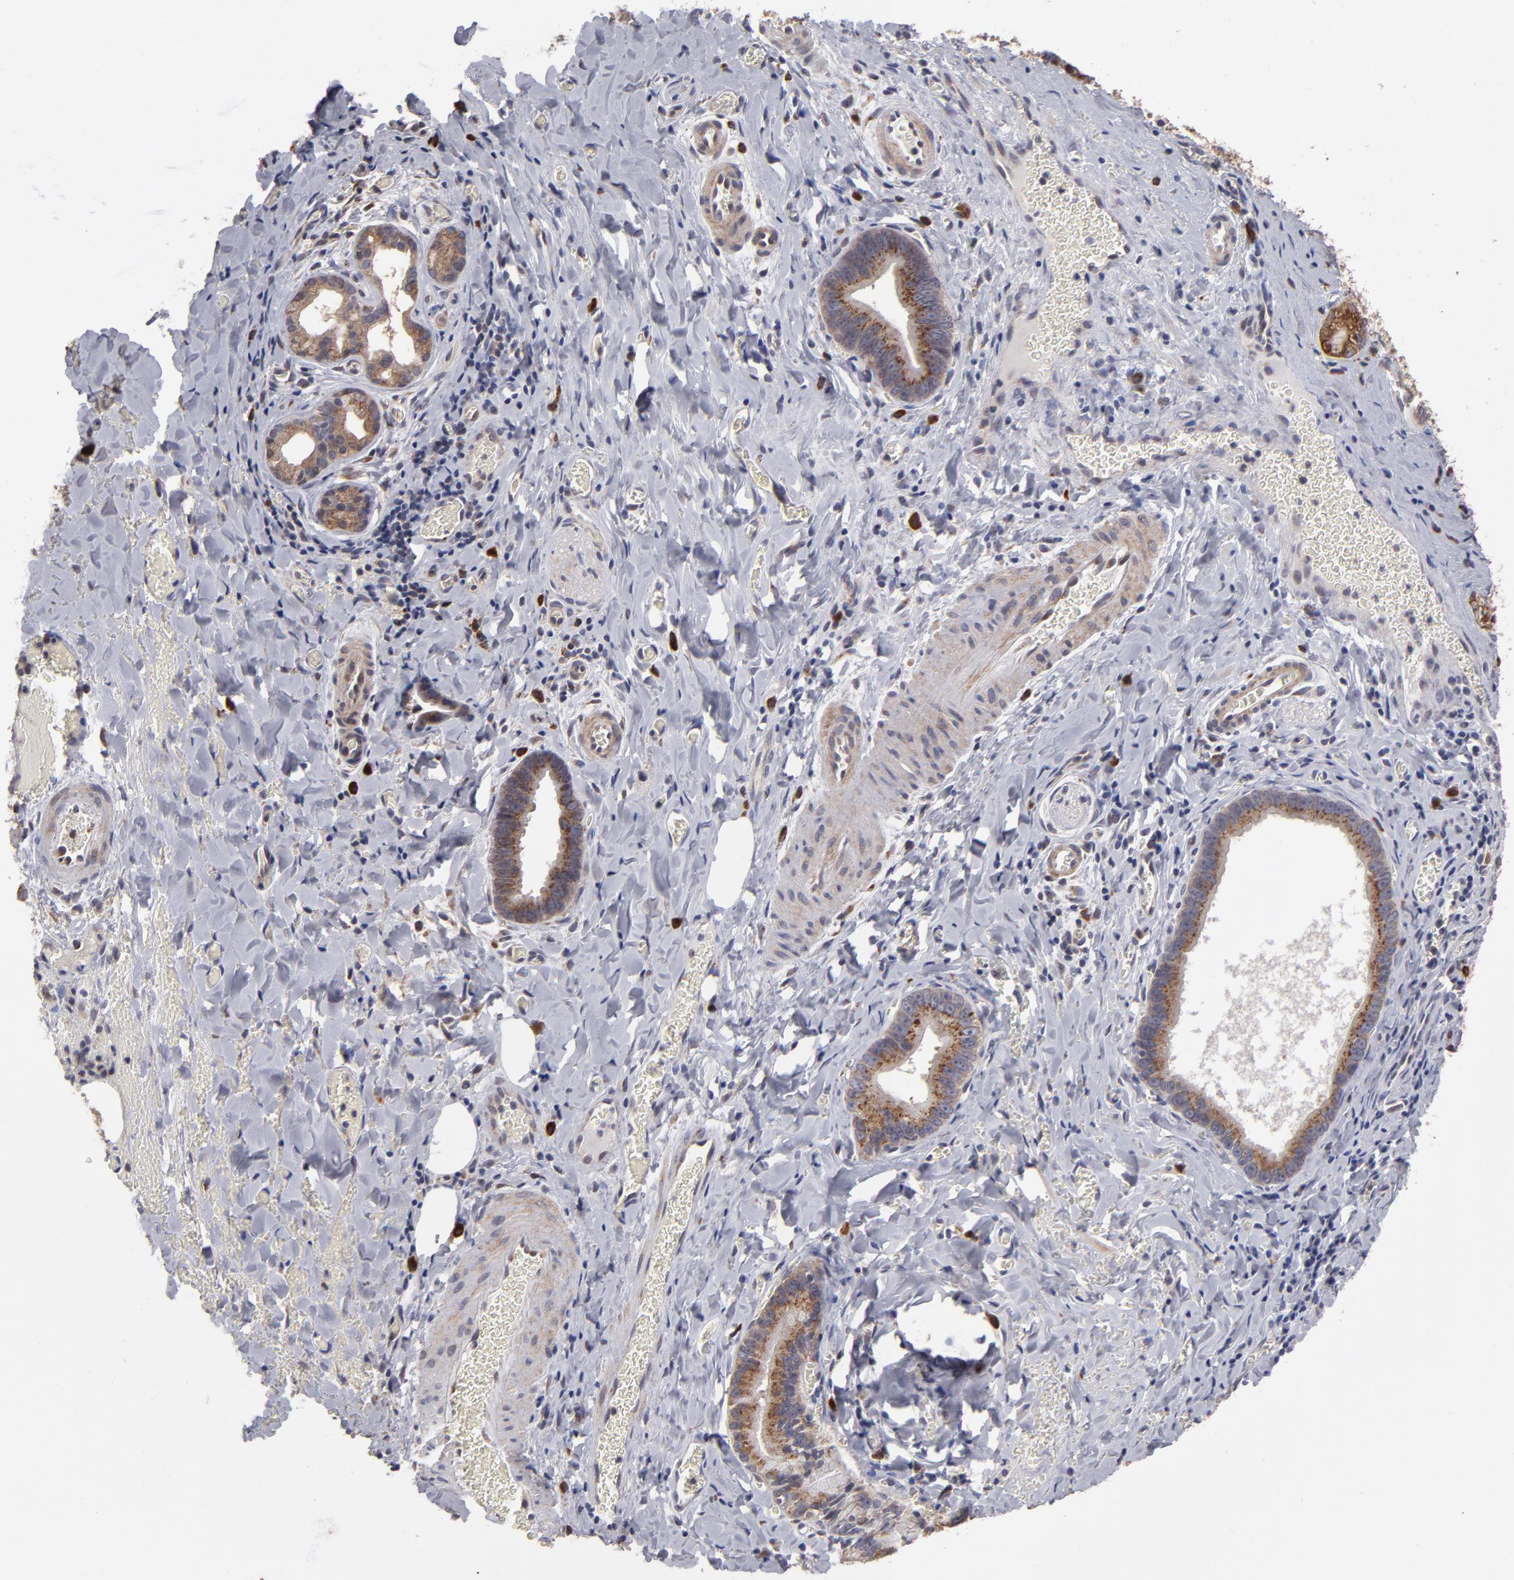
{"staining": {"intensity": "moderate", "quantity": ">75%", "location": "cytoplasmic/membranous"}, "tissue": "liver cancer", "cell_type": "Tumor cells", "image_type": "cancer", "snomed": [{"axis": "morphology", "description": "Cholangiocarcinoma"}, {"axis": "topography", "description": "Liver"}], "caption": "Immunohistochemistry (DAB (3,3'-diaminobenzidine)) staining of liver cancer reveals moderate cytoplasmic/membranous protein expression in about >75% of tumor cells.", "gene": "SND1", "patient": {"sex": "female", "age": 55}}